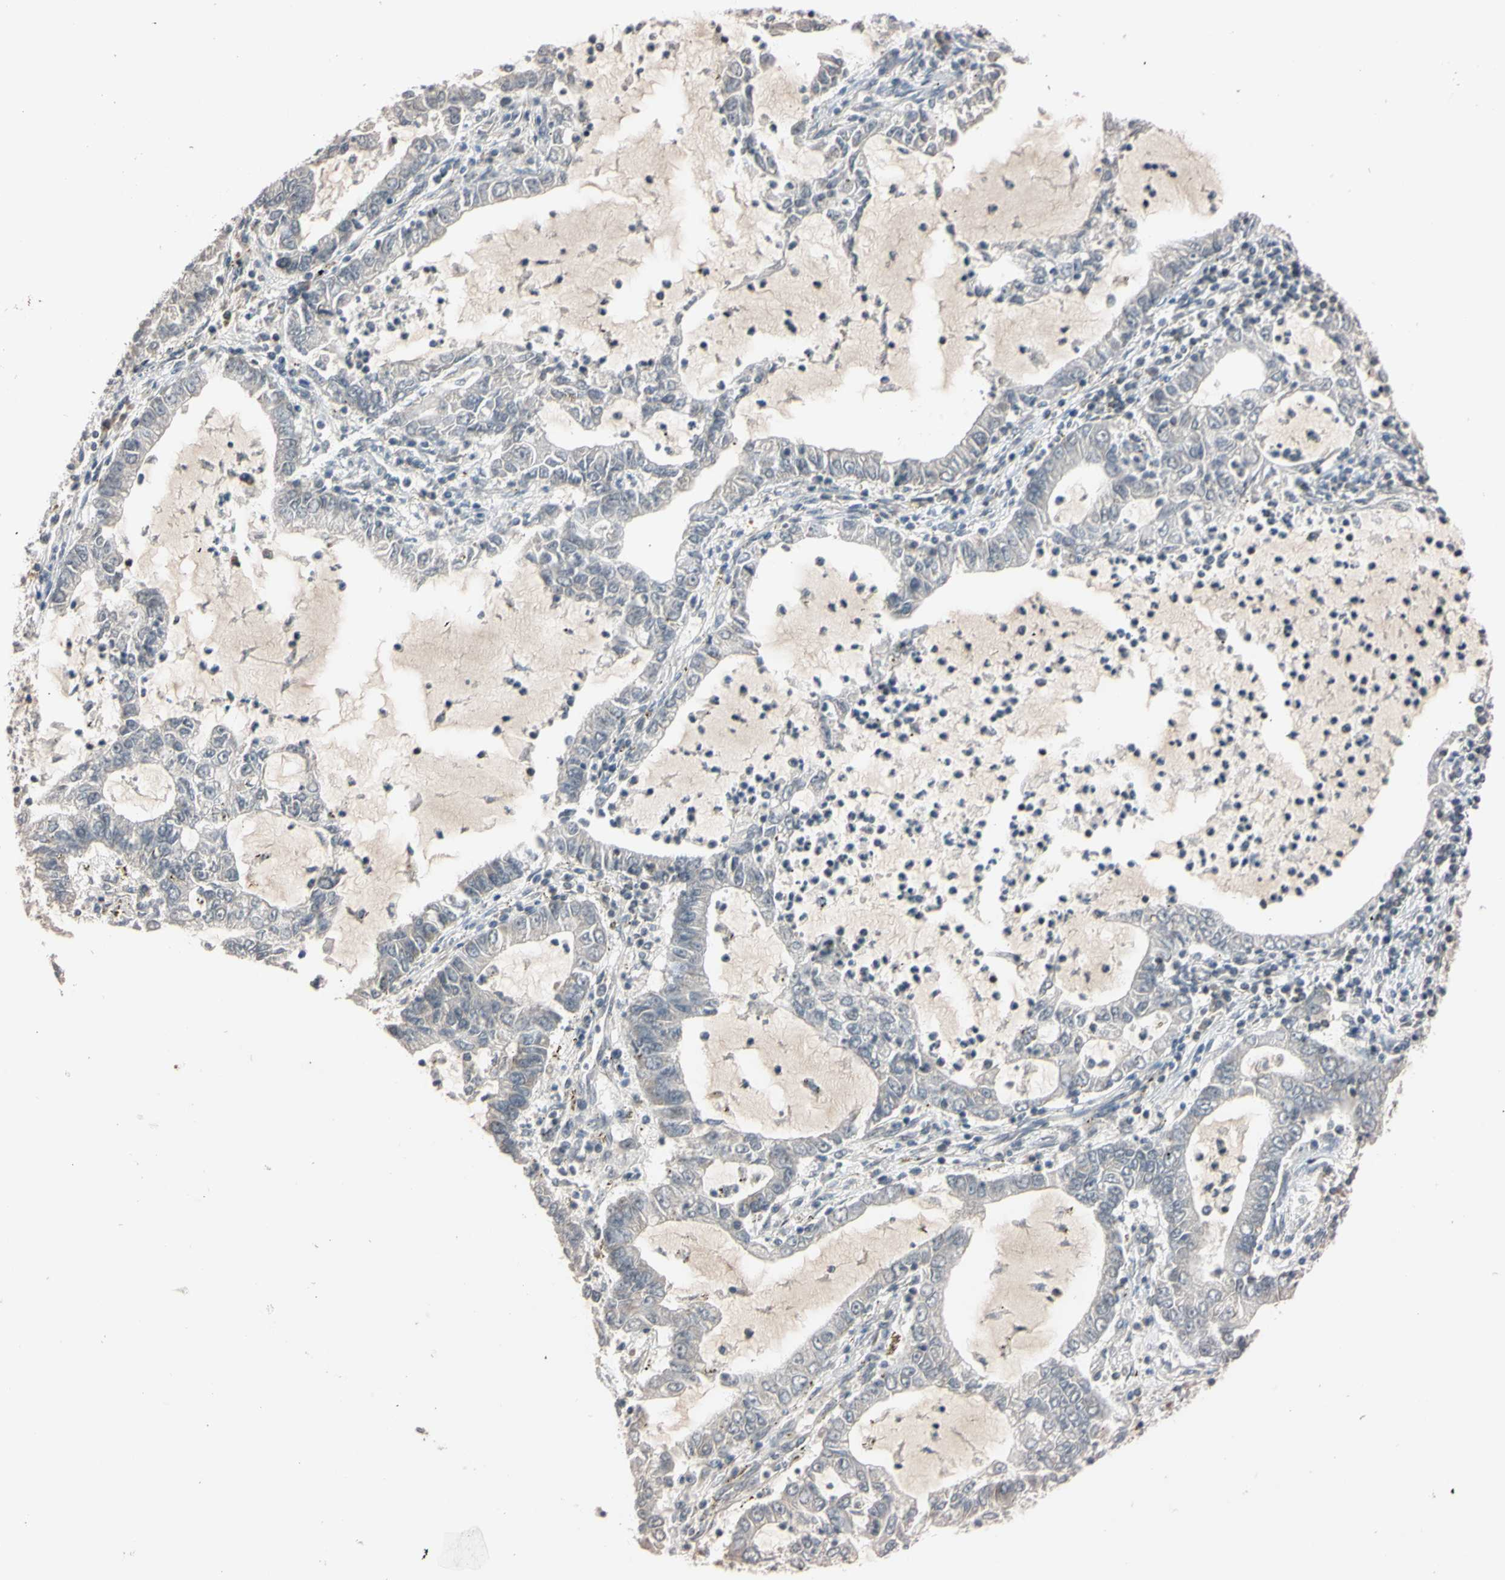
{"staining": {"intensity": "negative", "quantity": "none", "location": "none"}, "tissue": "lung cancer", "cell_type": "Tumor cells", "image_type": "cancer", "snomed": [{"axis": "morphology", "description": "Adenocarcinoma, NOS"}, {"axis": "topography", "description": "Lung"}], "caption": "This image is of lung cancer (adenocarcinoma) stained with immunohistochemistry (IHC) to label a protein in brown with the nuclei are counter-stained blue. There is no positivity in tumor cells. Nuclei are stained in blue.", "gene": "UBE2I", "patient": {"sex": "female", "age": 51}}